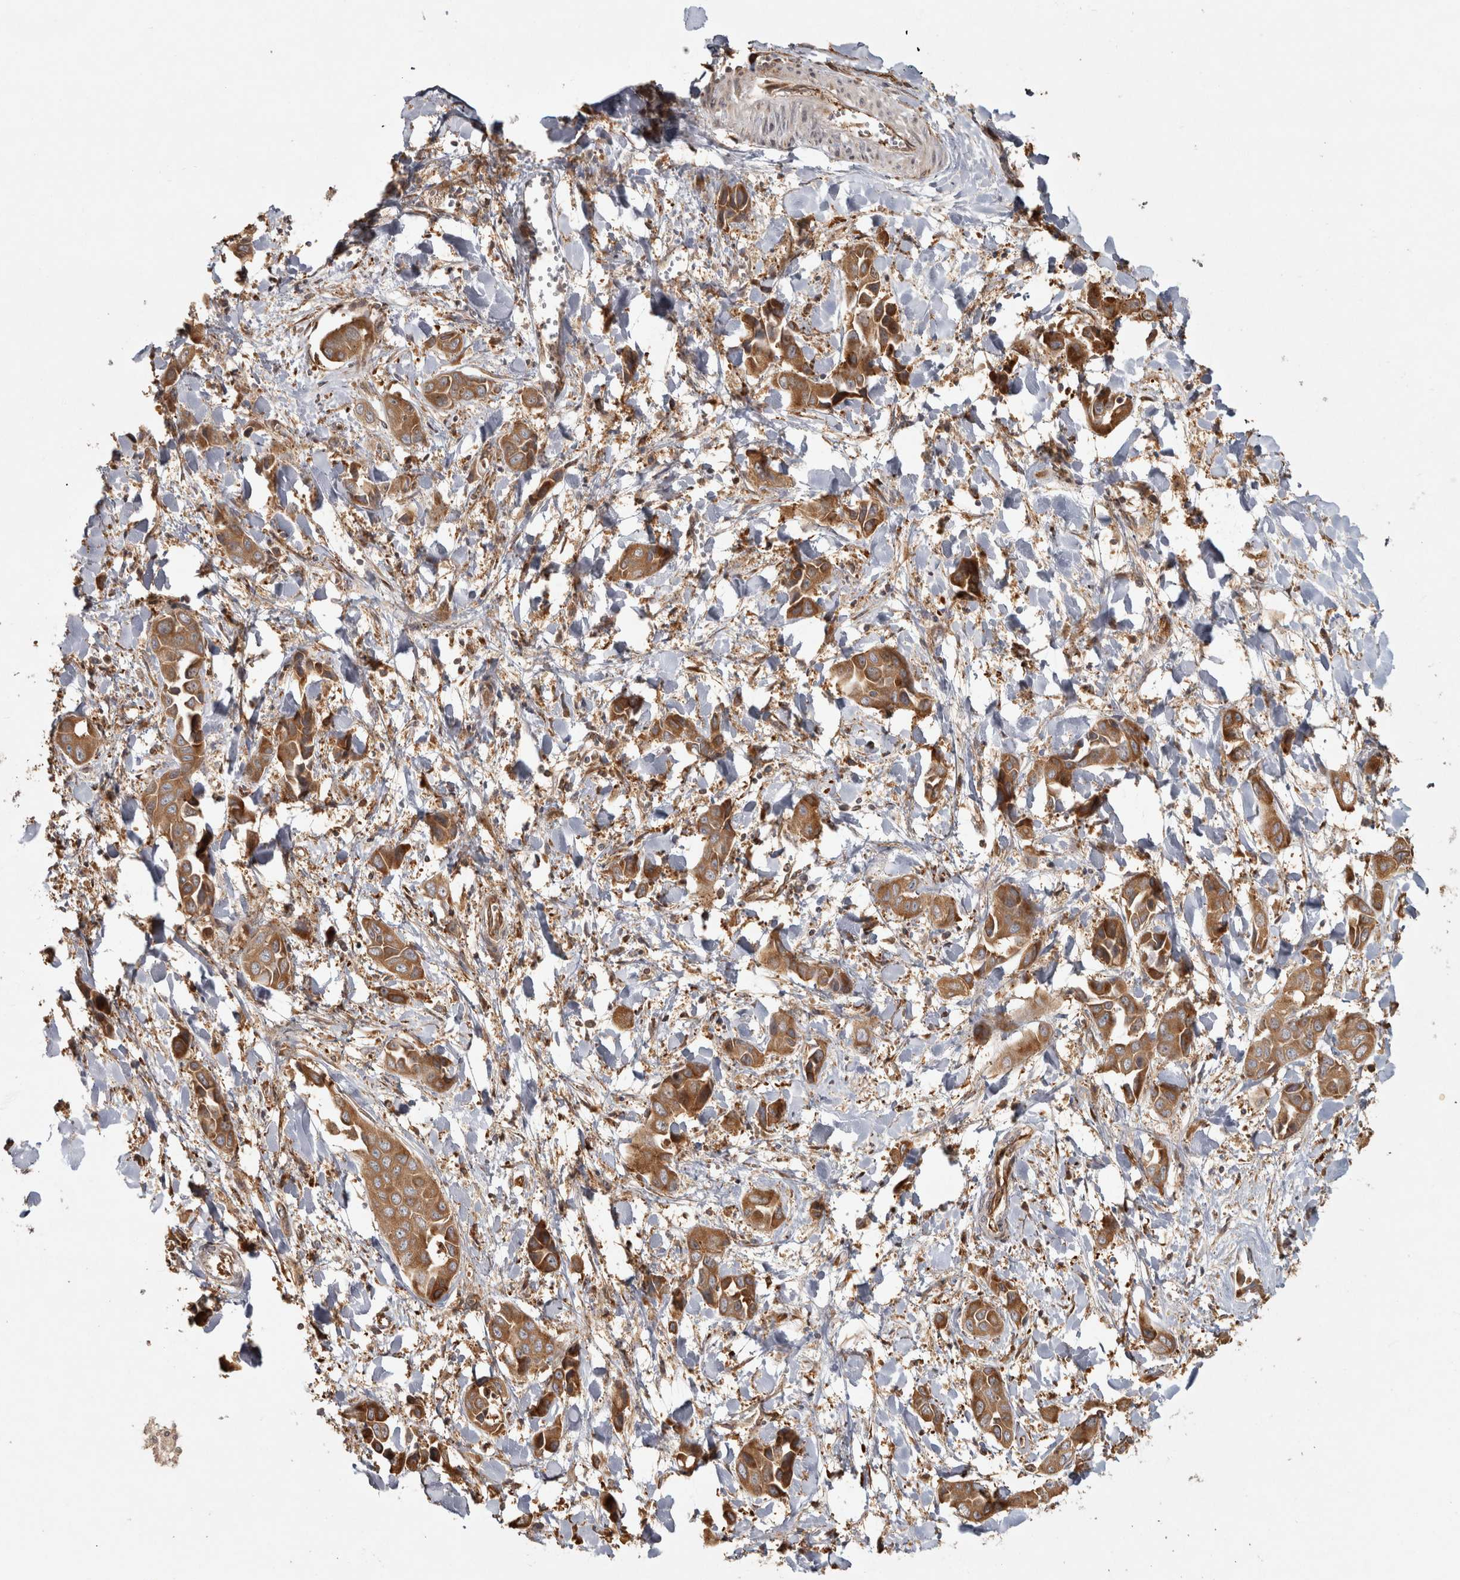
{"staining": {"intensity": "moderate", "quantity": ">75%", "location": "cytoplasmic/membranous"}, "tissue": "liver cancer", "cell_type": "Tumor cells", "image_type": "cancer", "snomed": [{"axis": "morphology", "description": "Cholangiocarcinoma"}, {"axis": "topography", "description": "Liver"}], "caption": "Human liver cancer stained with a protein marker exhibits moderate staining in tumor cells.", "gene": "CAMSAP2", "patient": {"sex": "female", "age": 52}}